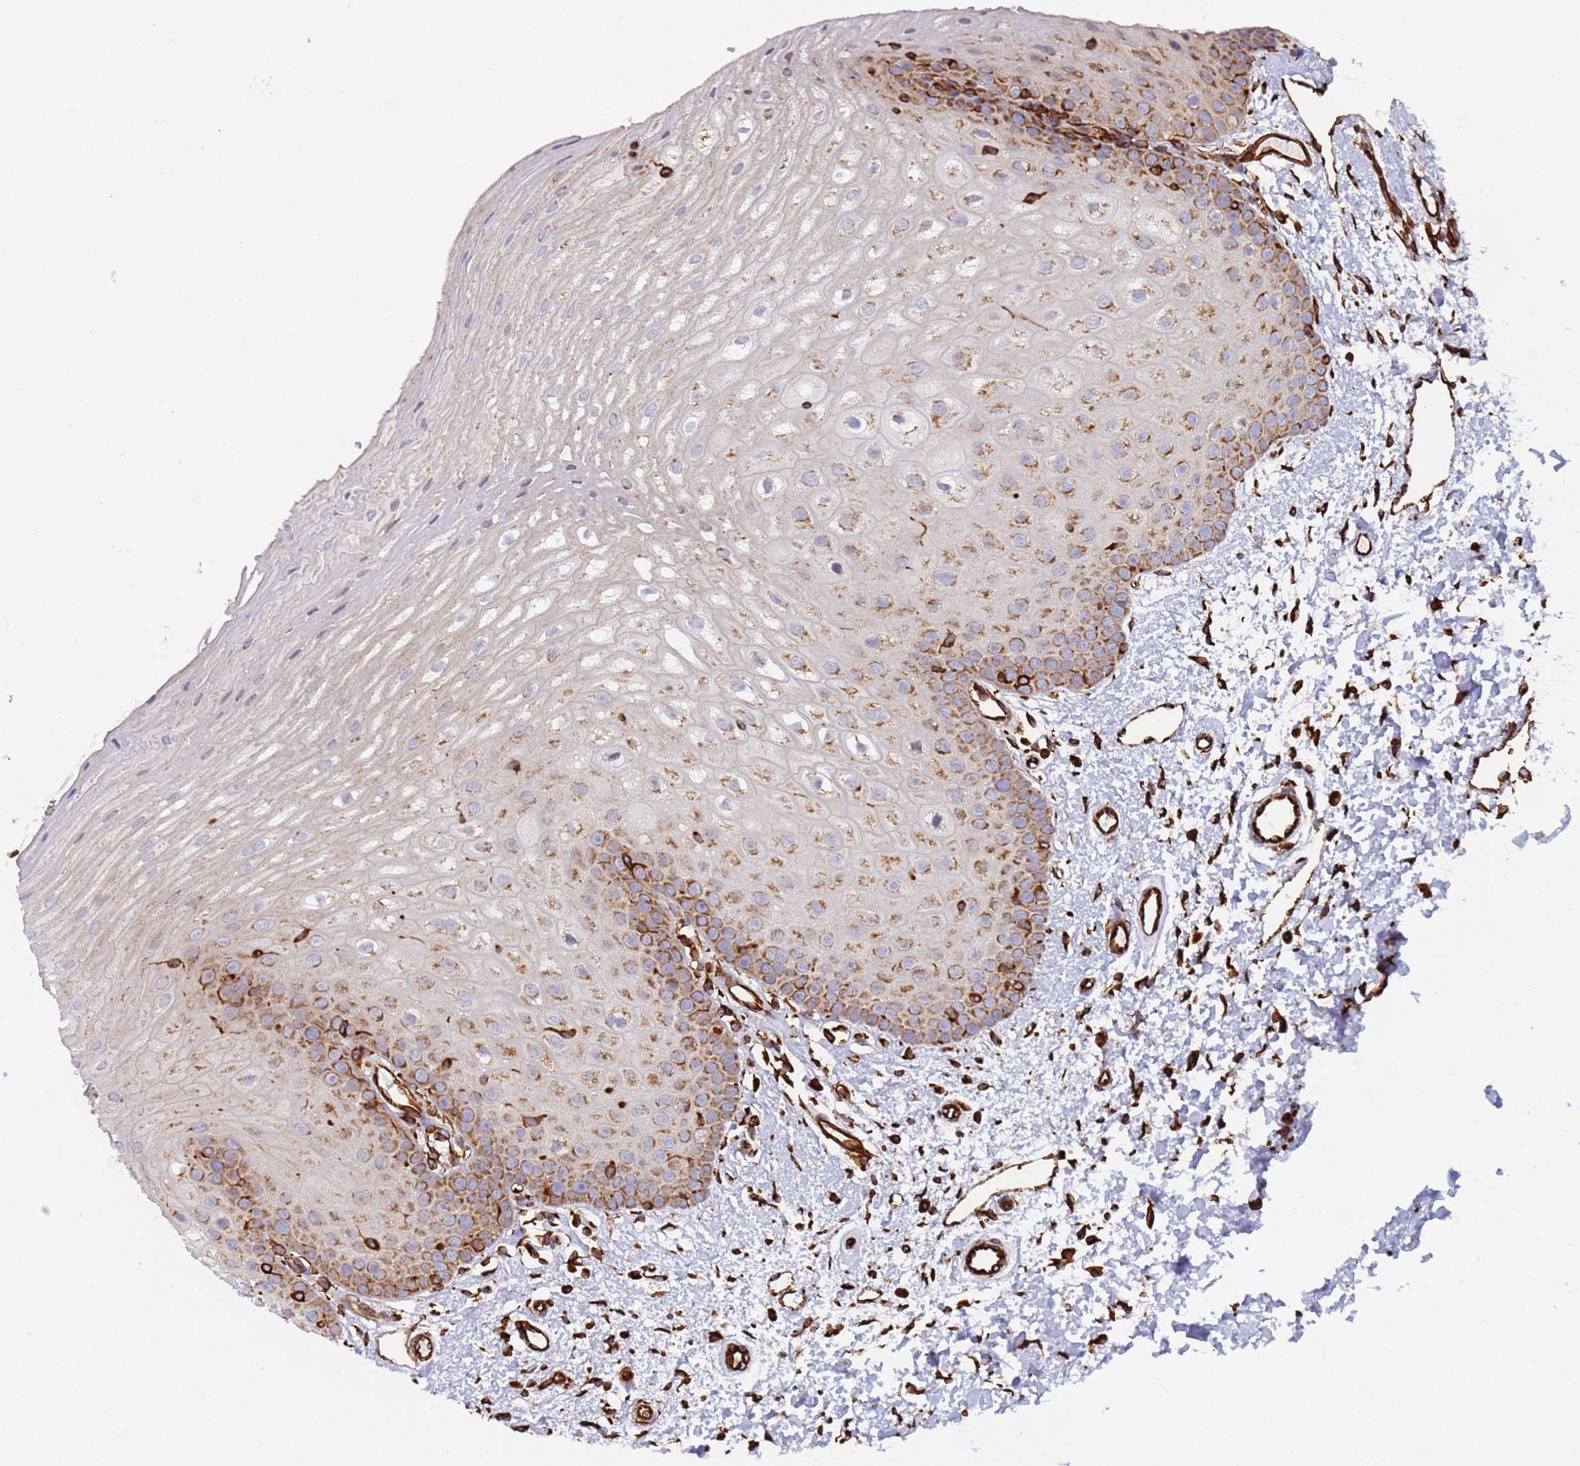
{"staining": {"intensity": "moderate", "quantity": "25%-75%", "location": "cytoplasmic/membranous"}, "tissue": "oral mucosa", "cell_type": "Squamous epithelial cells", "image_type": "normal", "snomed": [{"axis": "morphology", "description": "Normal tissue, NOS"}, {"axis": "topography", "description": "Oral tissue"}], "caption": "Immunohistochemical staining of normal human oral mucosa reveals moderate cytoplasmic/membranous protein positivity in approximately 25%-75% of squamous epithelial cells. Using DAB (3,3'-diaminobenzidine) (brown) and hematoxylin (blue) stains, captured at high magnification using brightfield microscopy.", "gene": "NUDT12", "patient": {"sex": "female", "age": 67}}